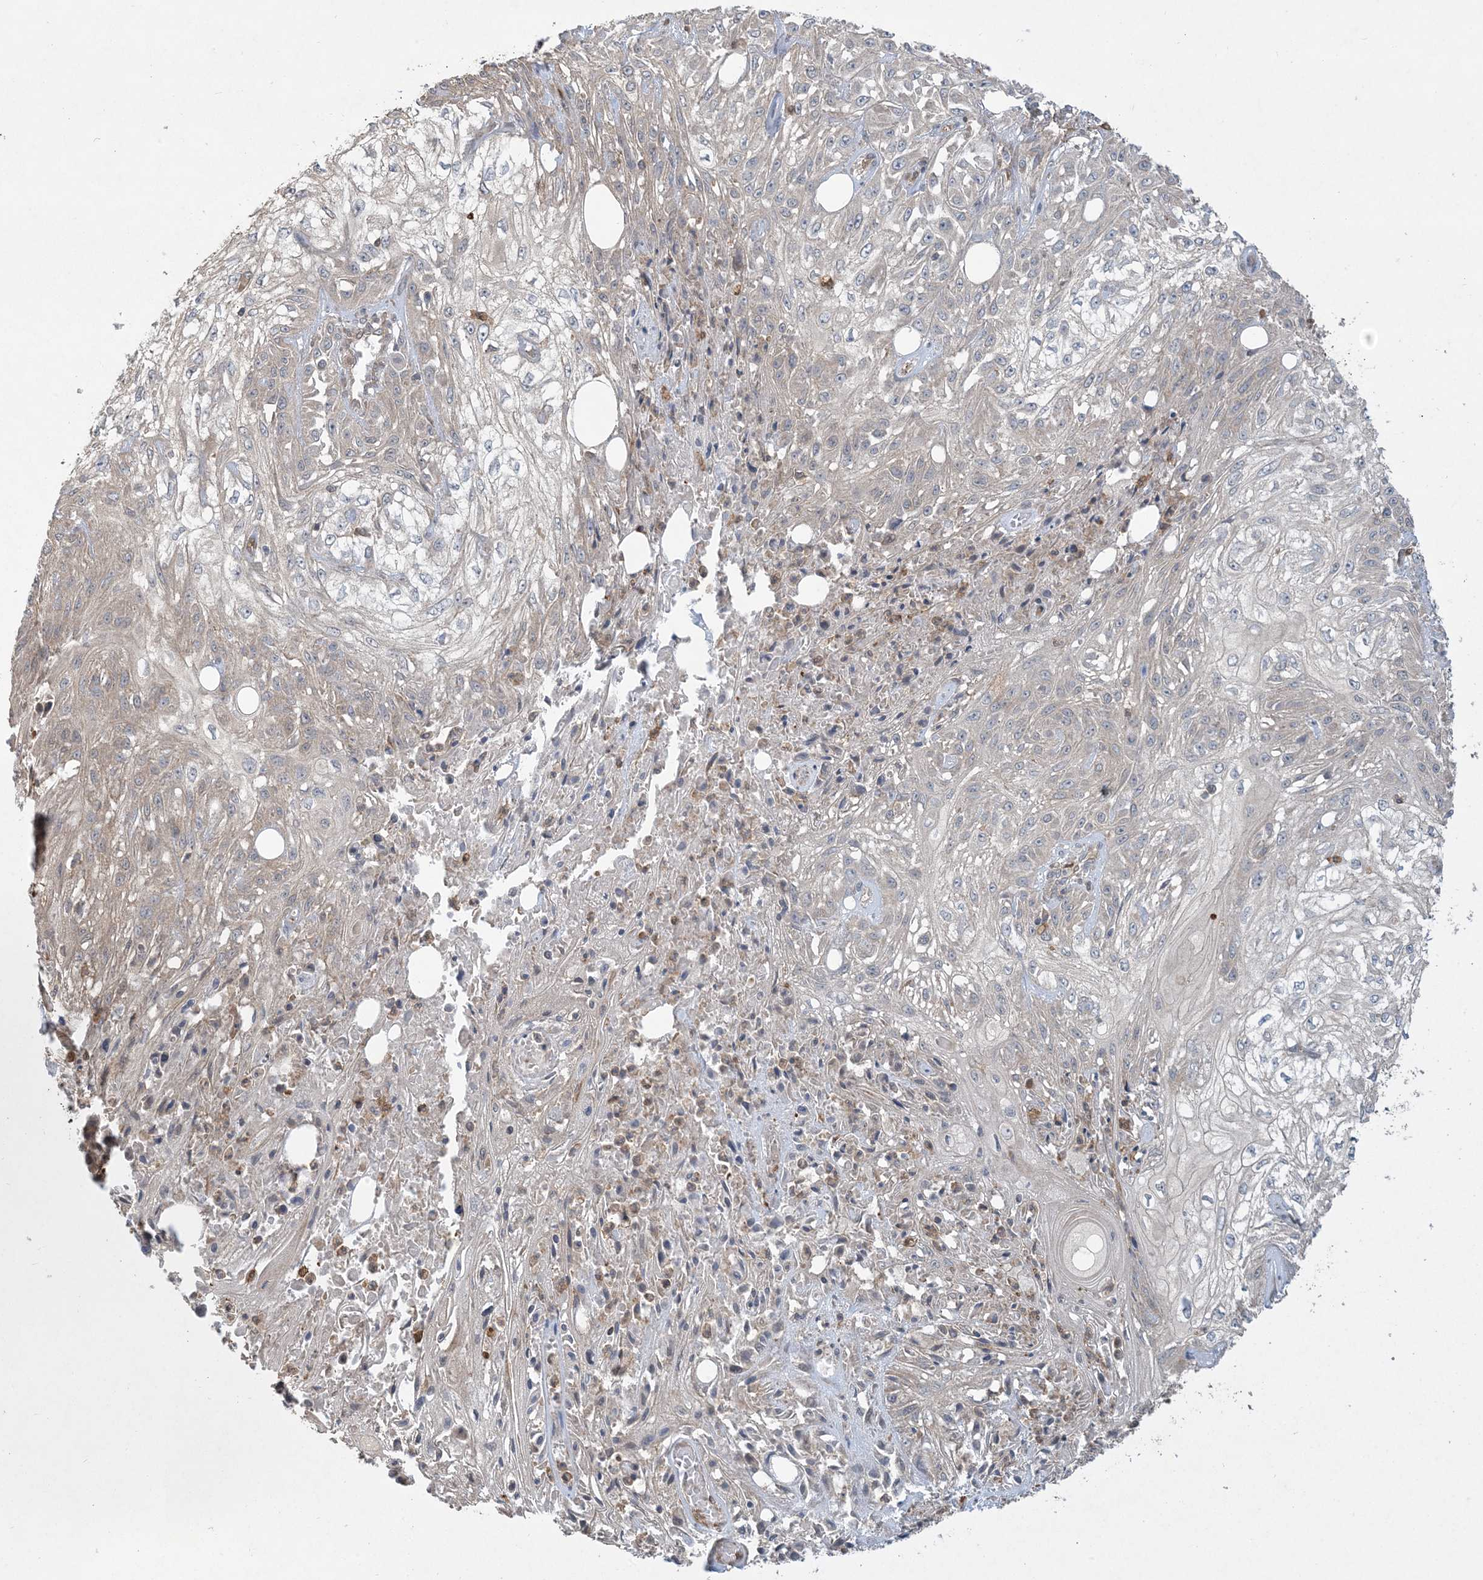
{"staining": {"intensity": "negative", "quantity": "none", "location": "none"}, "tissue": "skin cancer", "cell_type": "Tumor cells", "image_type": "cancer", "snomed": [{"axis": "morphology", "description": "Squamous cell carcinoma, NOS"}, {"axis": "morphology", "description": "Squamous cell carcinoma, metastatic, NOS"}, {"axis": "topography", "description": "Skin"}, {"axis": "topography", "description": "Lymph node"}], "caption": "Tumor cells are negative for protein expression in human squamous cell carcinoma (skin). (Stains: DAB immunohistochemistry with hematoxylin counter stain, Microscopy: brightfield microscopy at high magnification).", "gene": "TMSB4X", "patient": {"sex": "male", "age": 75}}